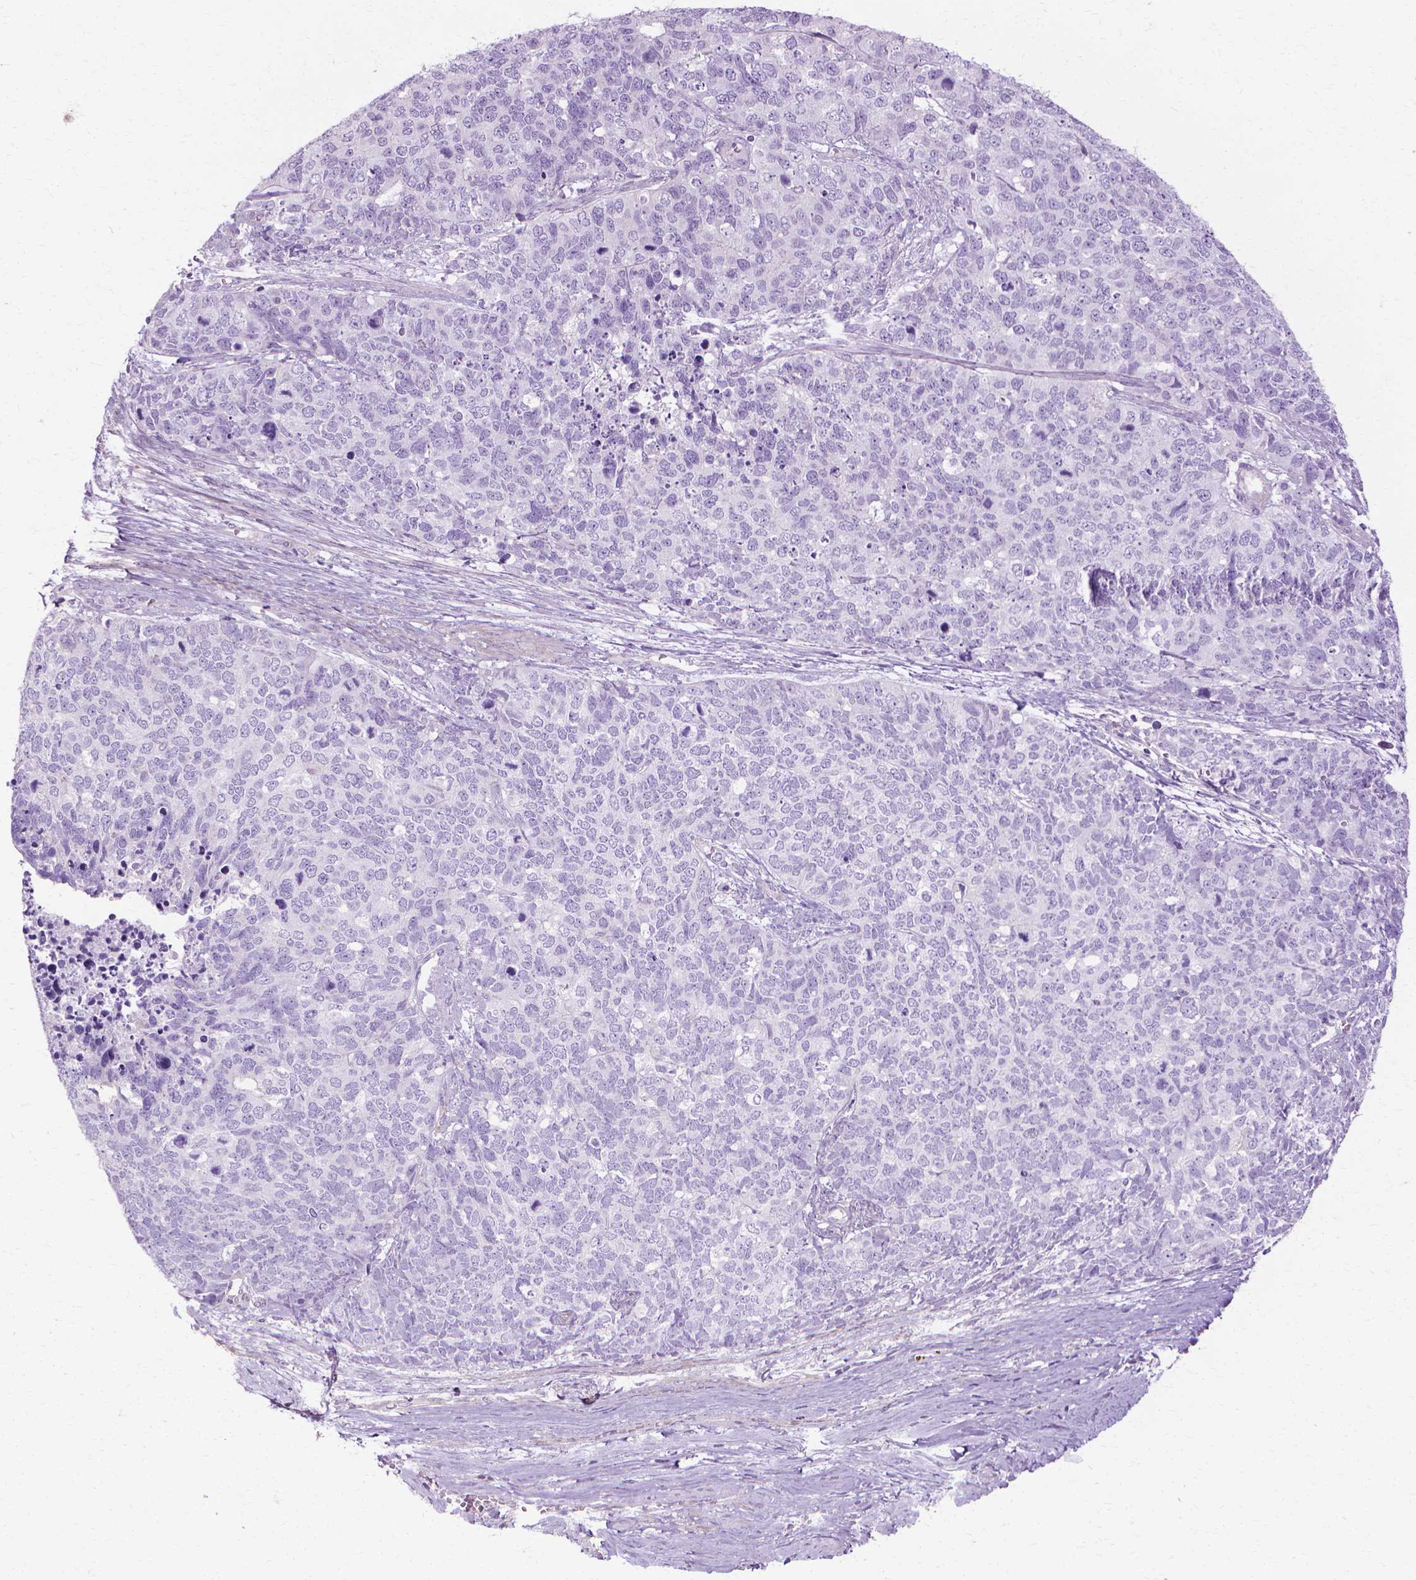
{"staining": {"intensity": "negative", "quantity": "none", "location": "none"}, "tissue": "cervical cancer", "cell_type": "Tumor cells", "image_type": "cancer", "snomed": [{"axis": "morphology", "description": "Squamous cell carcinoma, NOS"}, {"axis": "topography", "description": "Cervix"}], "caption": "Immunohistochemistry of human cervical cancer (squamous cell carcinoma) shows no positivity in tumor cells.", "gene": "CFAP157", "patient": {"sex": "female", "age": 63}}